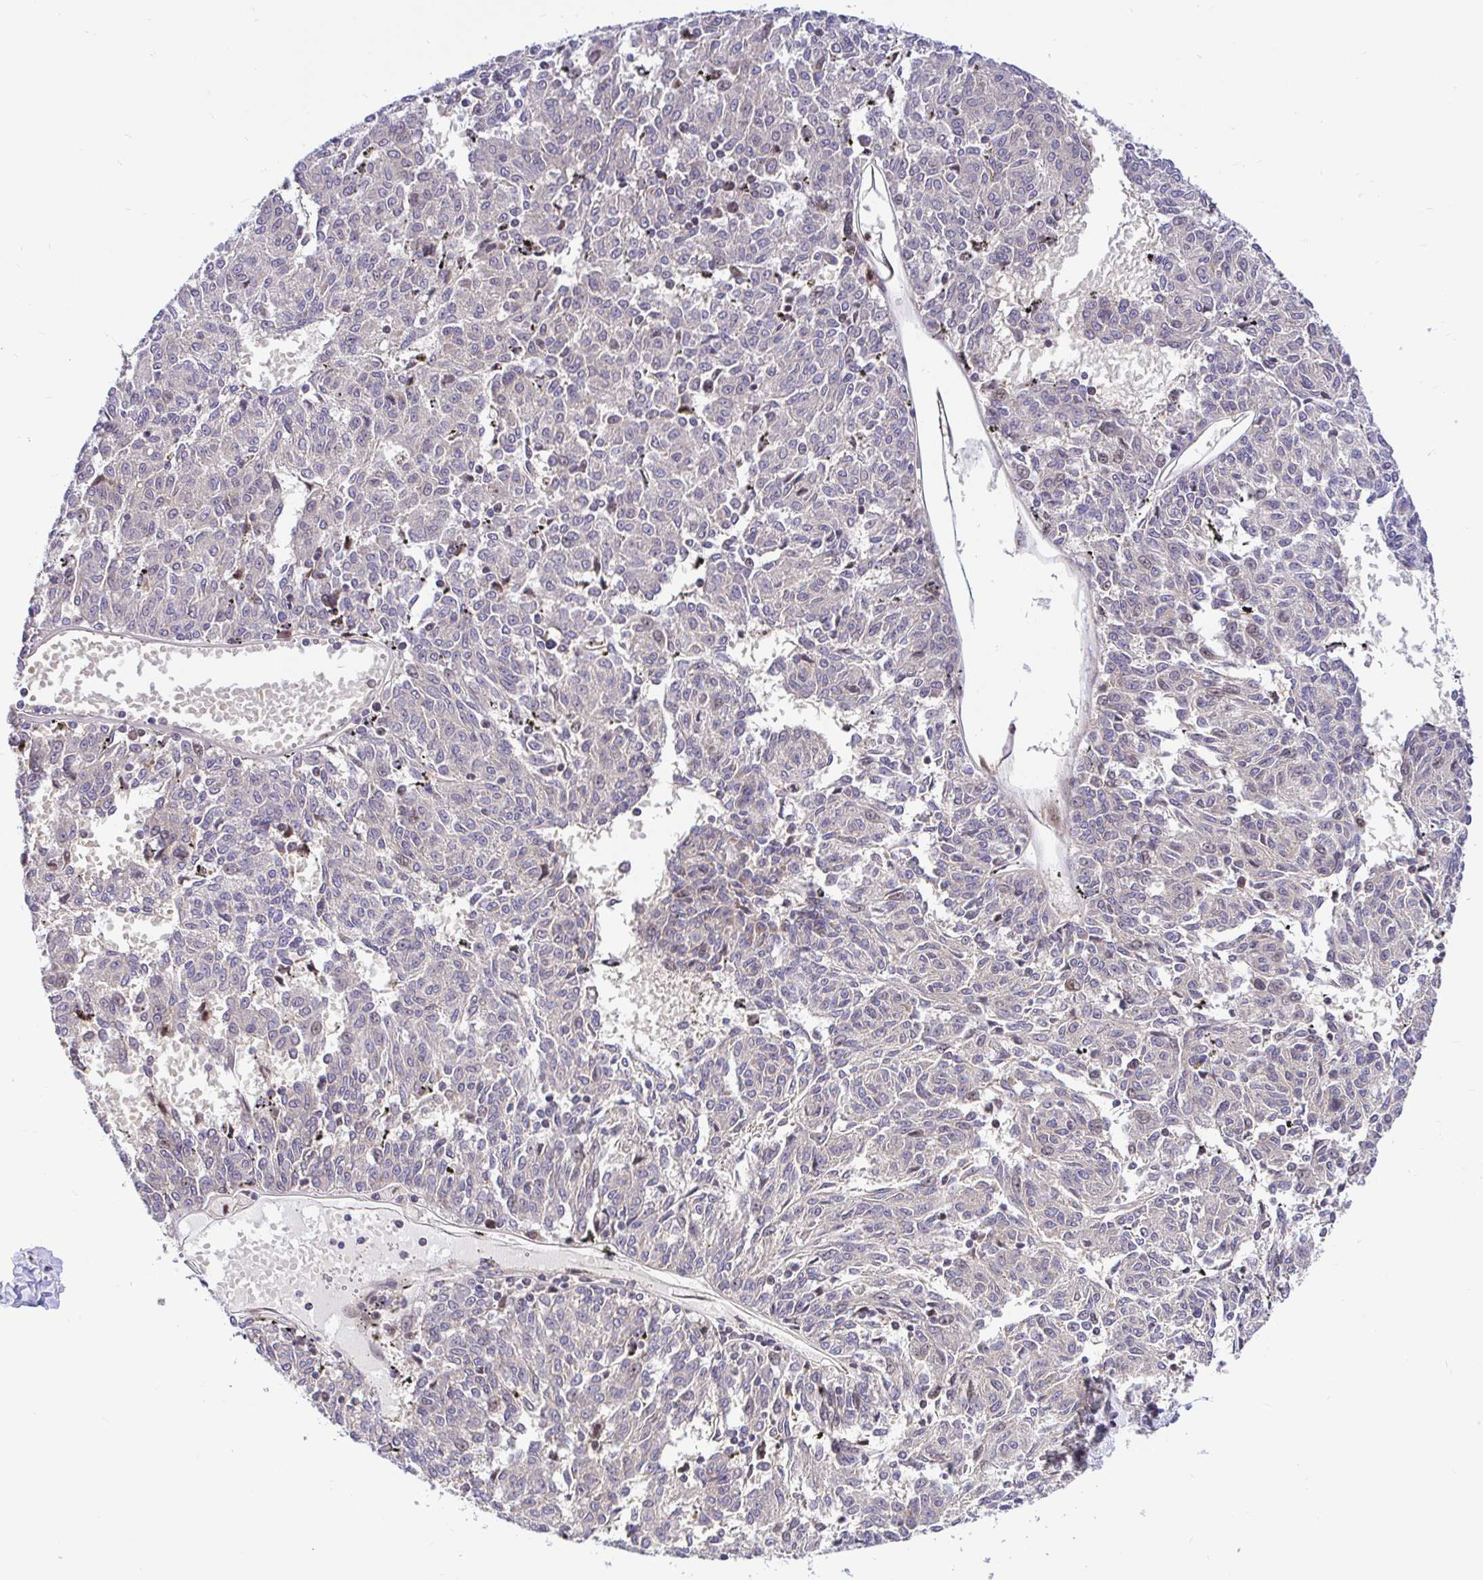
{"staining": {"intensity": "negative", "quantity": "none", "location": "none"}, "tissue": "melanoma", "cell_type": "Tumor cells", "image_type": "cancer", "snomed": [{"axis": "morphology", "description": "Malignant melanoma, NOS"}, {"axis": "topography", "description": "Skin"}], "caption": "The IHC histopathology image has no significant expression in tumor cells of melanoma tissue. (Brightfield microscopy of DAB immunohistochemistry (IHC) at high magnification).", "gene": "TRIM55", "patient": {"sex": "female", "age": 72}}